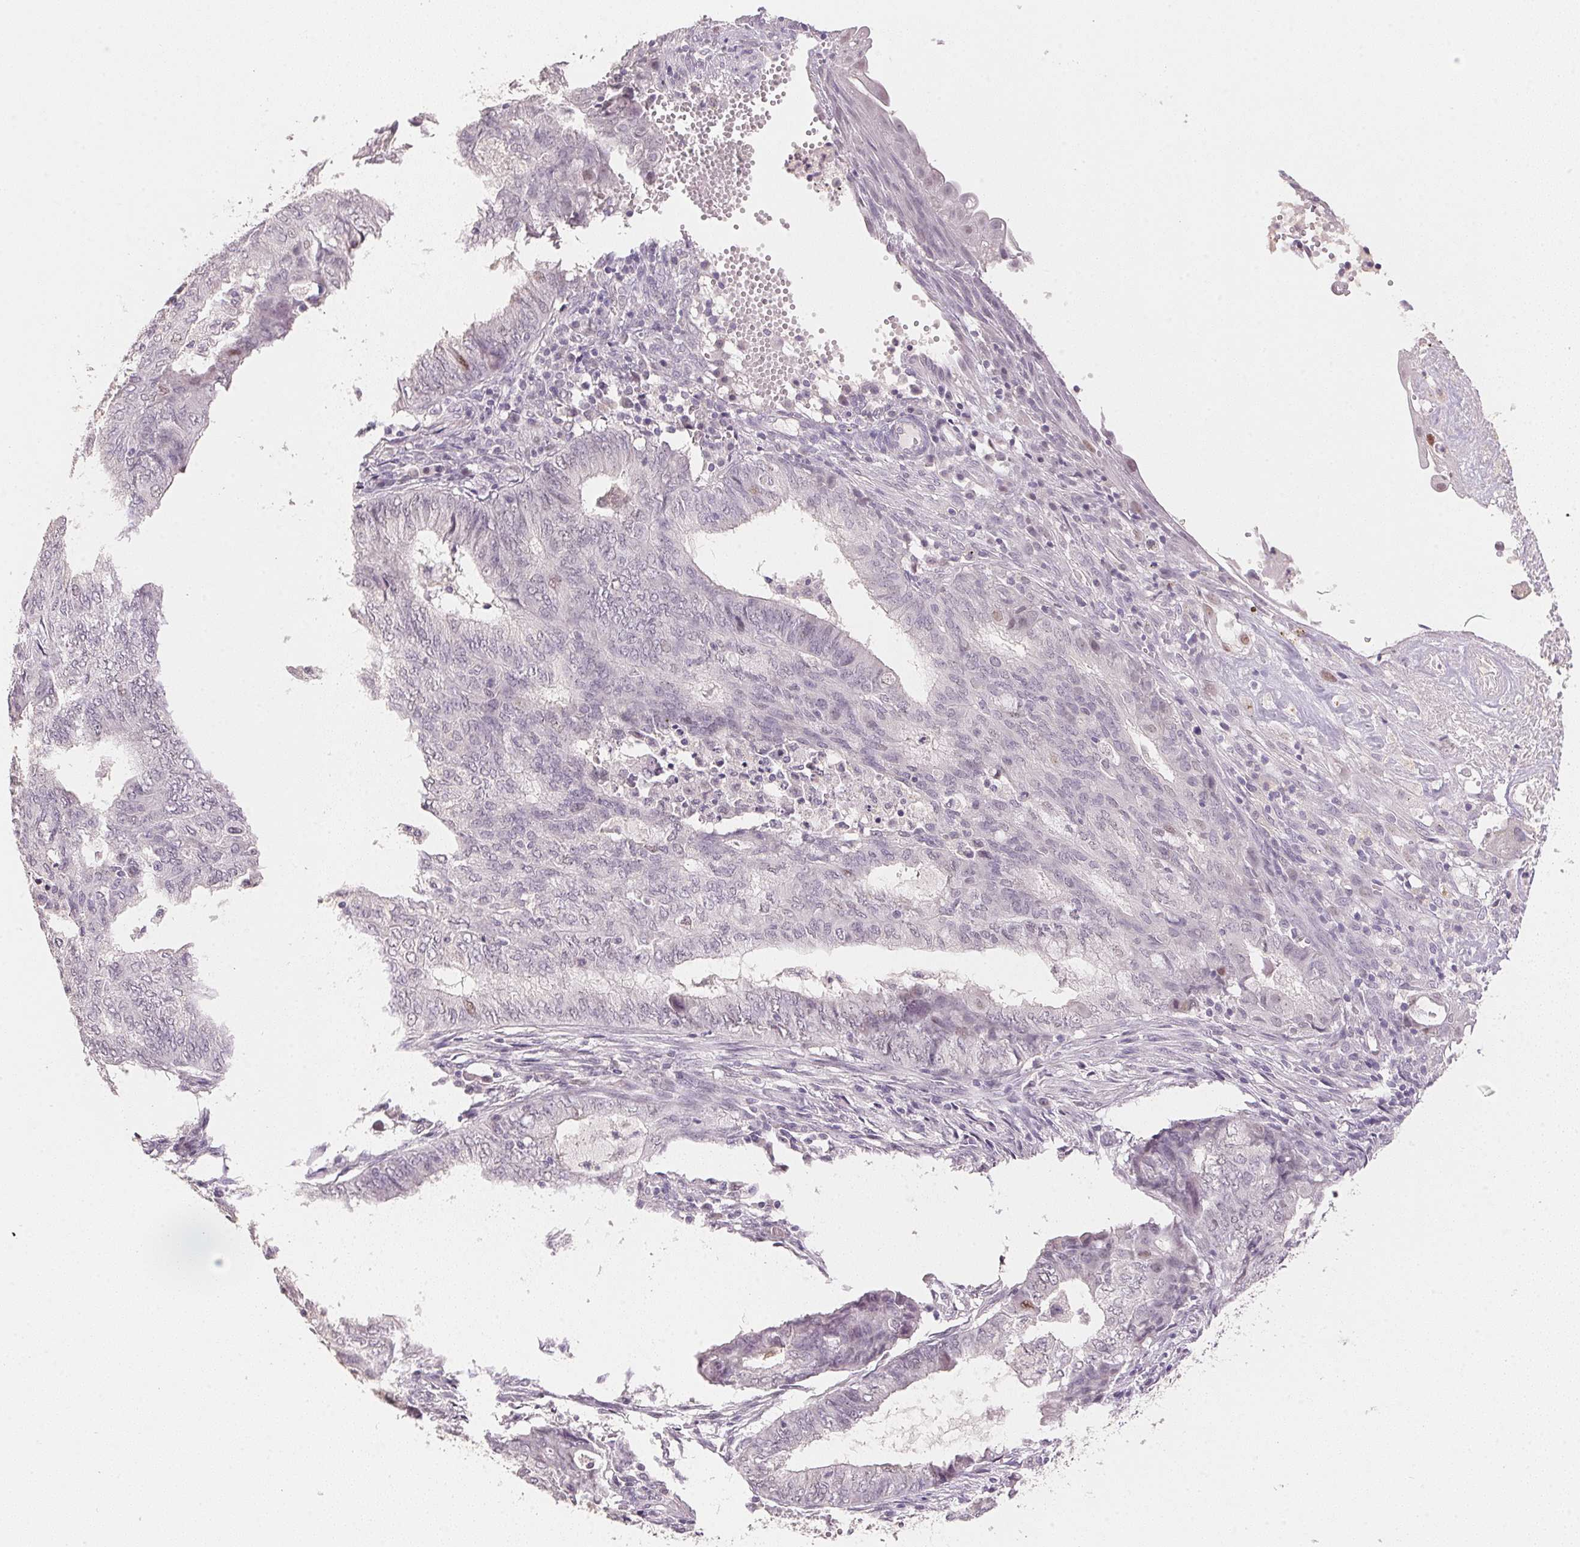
{"staining": {"intensity": "negative", "quantity": "none", "location": "none"}, "tissue": "endometrial cancer", "cell_type": "Tumor cells", "image_type": "cancer", "snomed": [{"axis": "morphology", "description": "Adenocarcinoma, NOS"}, {"axis": "topography", "description": "Endometrium"}], "caption": "The histopathology image demonstrates no significant expression in tumor cells of endometrial adenocarcinoma. The staining is performed using DAB brown chromogen with nuclei counter-stained in using hematoxylin.", "gene": "POLR3G", "patient": {"sex": "female", "age": 62}}